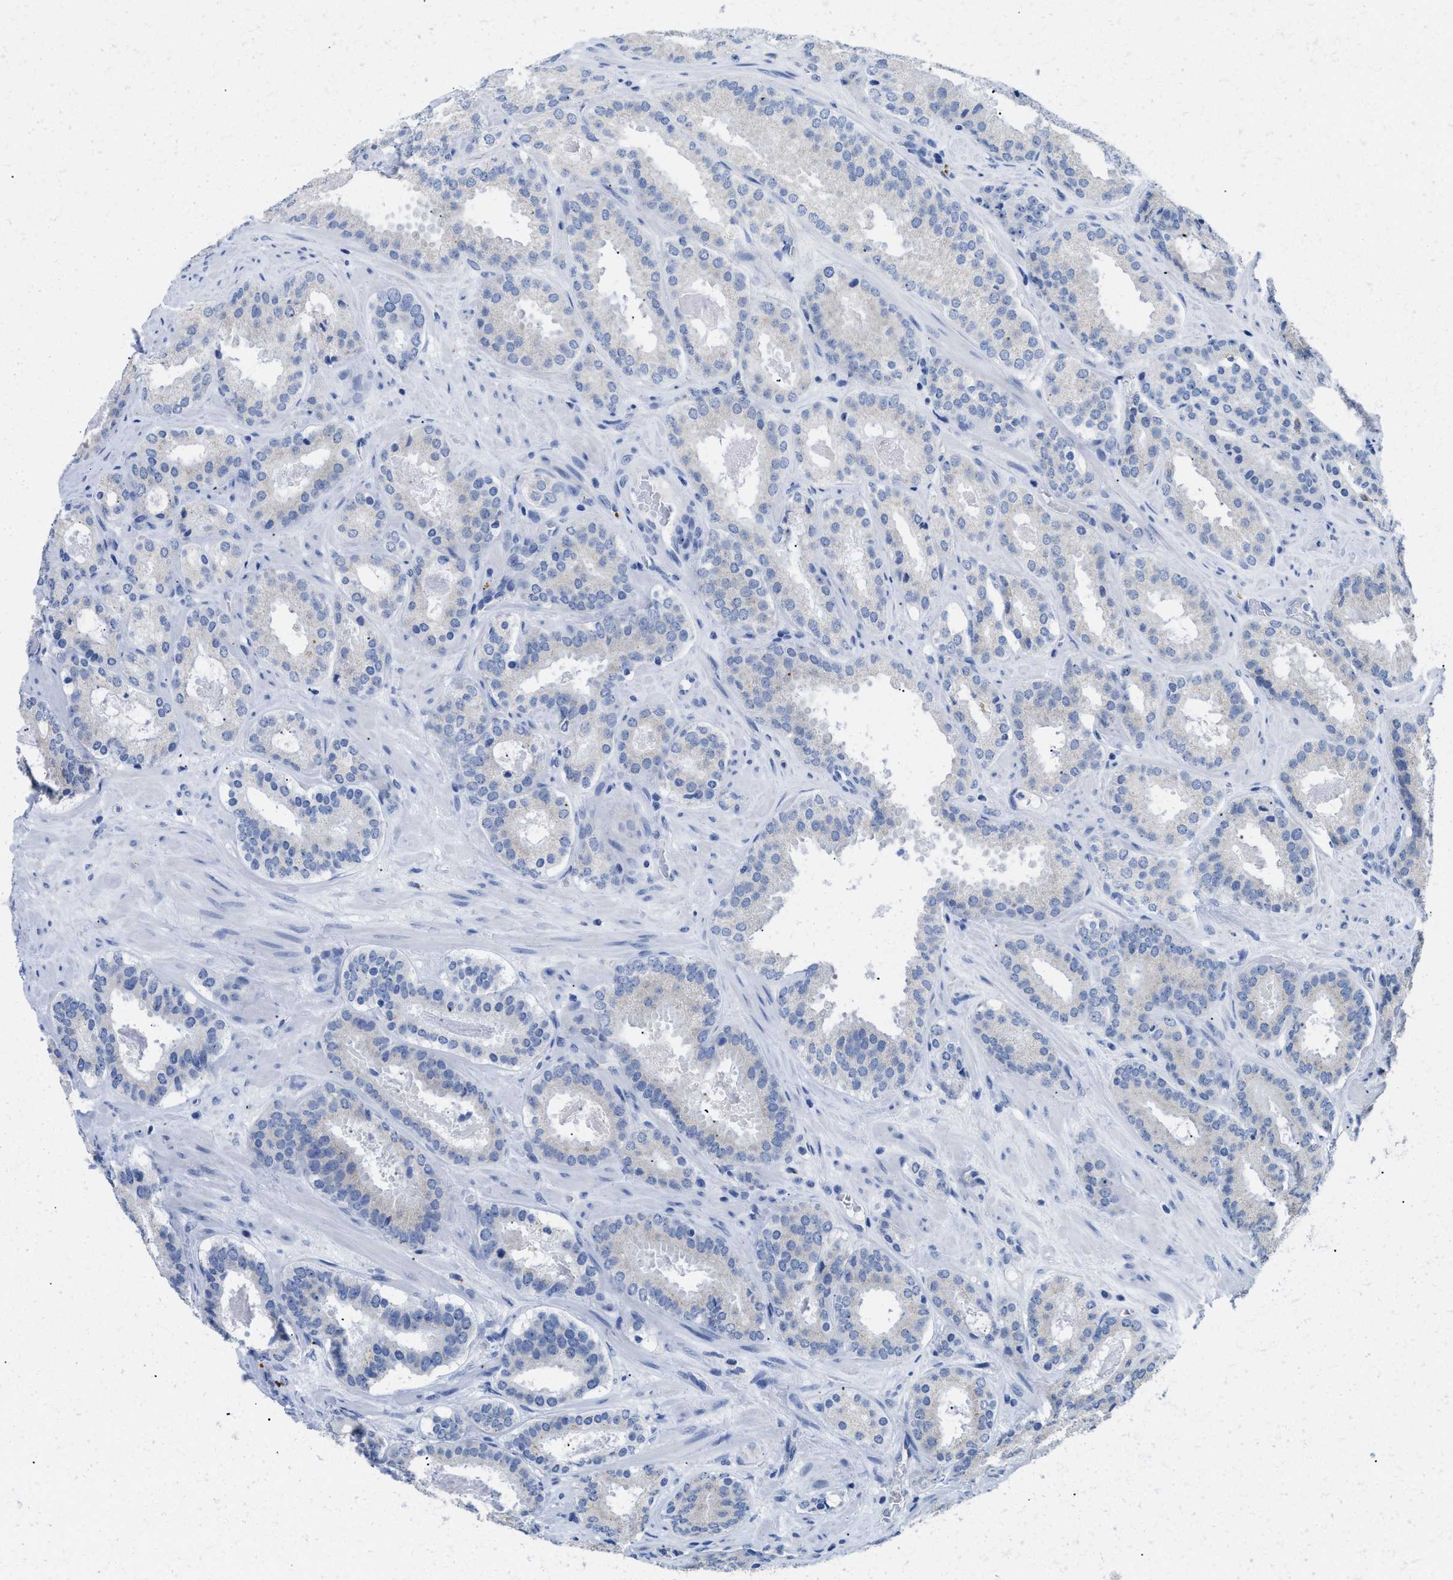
{"staining": {"intensity": "negative", "quantity": "none", "location": "none"}, "tissue": "prostate cancer", "cell_type": "Tumor cells", "image_type": "cancer", "snomed": [{"axis": "morphology", "description": "Adenocarcinoma, Low grade"}, {"axis": "topography", "description": "Prostate"}], "caption": "An immunohistochemistry photomicrograph of adenocarcinoma (low-grade) (prostate) is shown. There is no staining in tumor cells of adenocarcinoma (low-grade) (prostate).", "gene": "APOBEC2", "patient": {"sex": "male", "age": 69}}